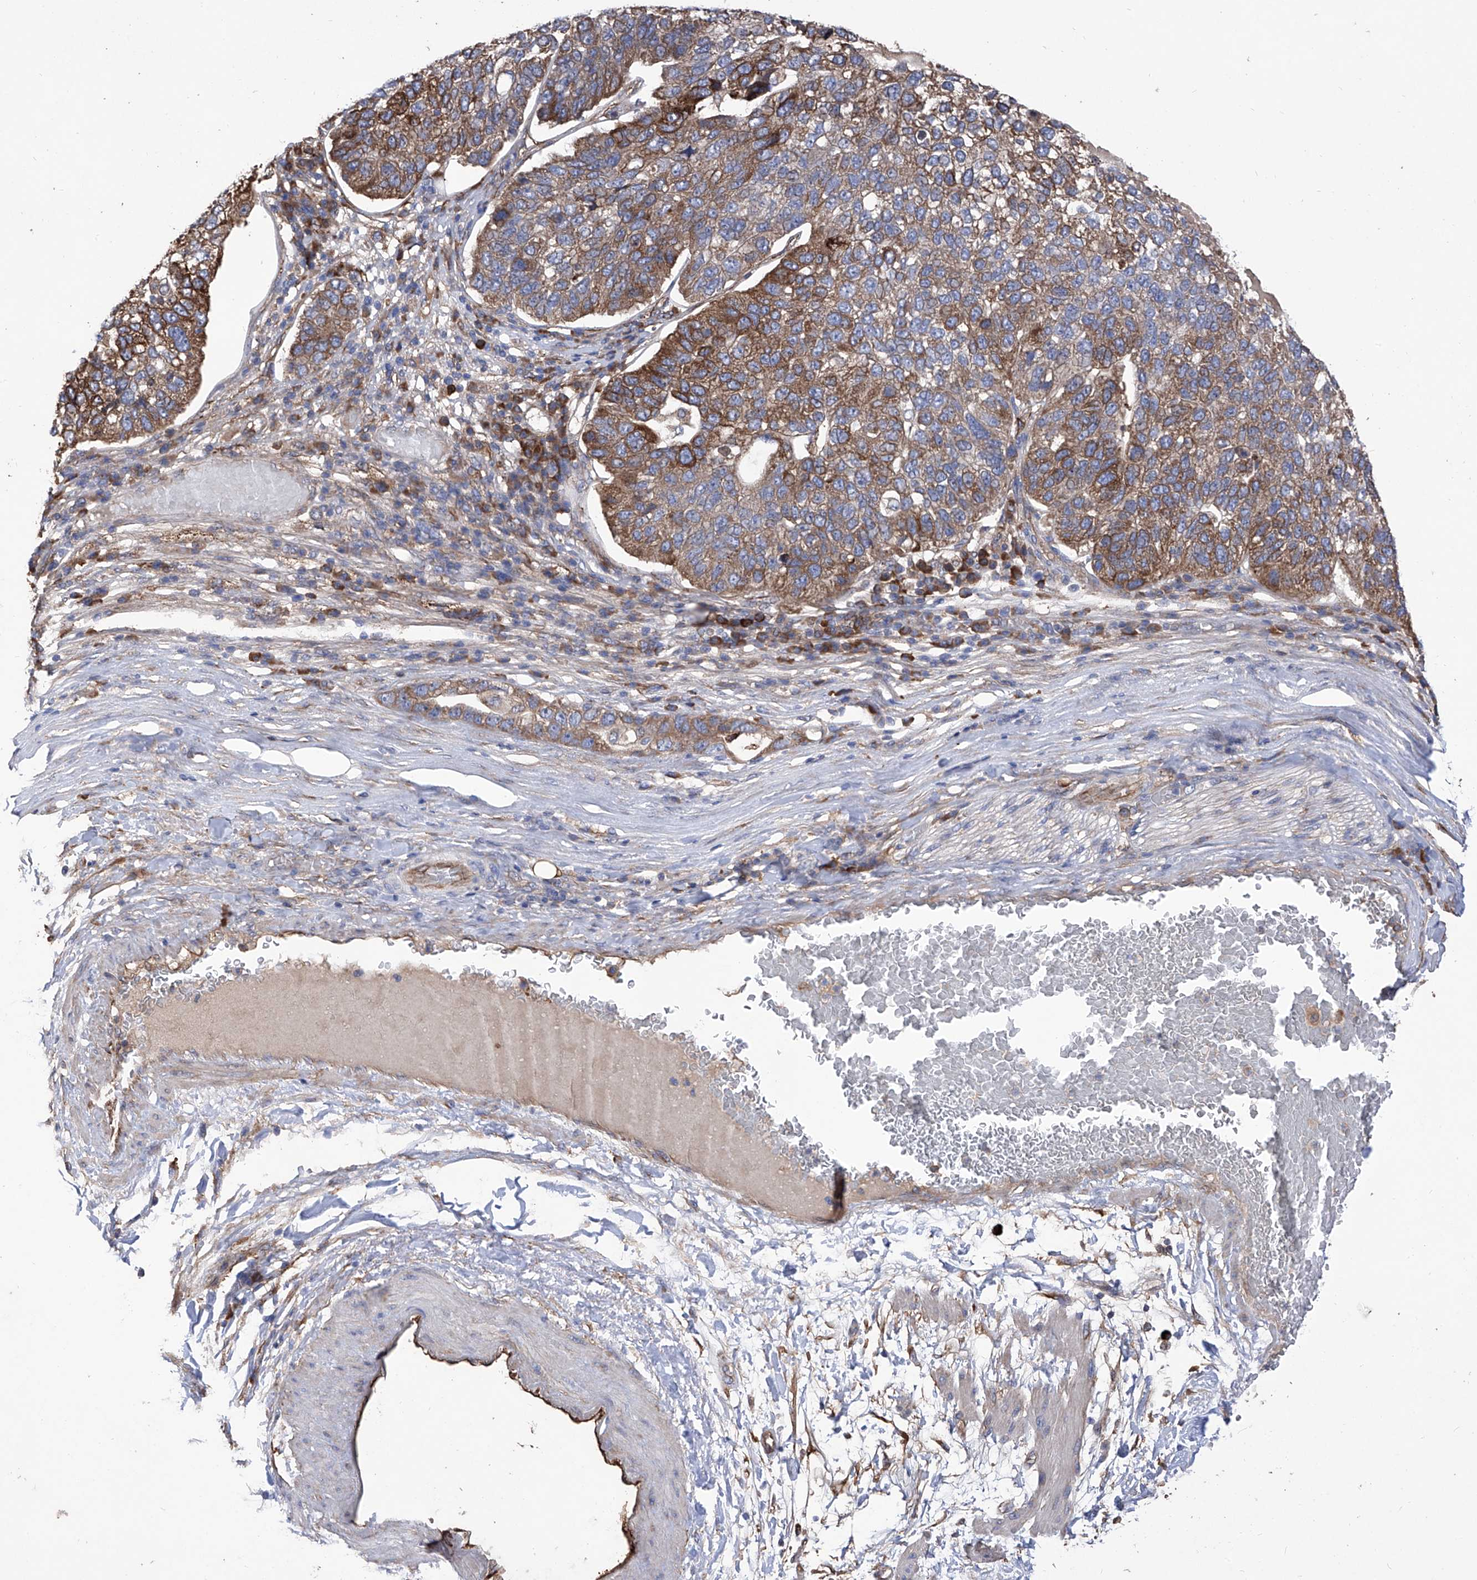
{"staining": {"intensity": "moderate", "quantity": ">75%", "location": "cytoplasmic/membranous"}, "tissue": "pancreatic cancer", "cell_type": "Tumor cells", "image_type": "cancer", "snomed": [{"axis": "morphology", "description": "Adenocarcinoma, NOS"}, {"axis": "topography", "description": "Pancreas"}], "caption": "A brown stain shows moderate cytoplasmic/membranous staining of a protein in pancreatic cancer (adenocarcinoma) tumor cells.", "gene": "INPP5B", "patient": {"sex": "female", "age": 61}}